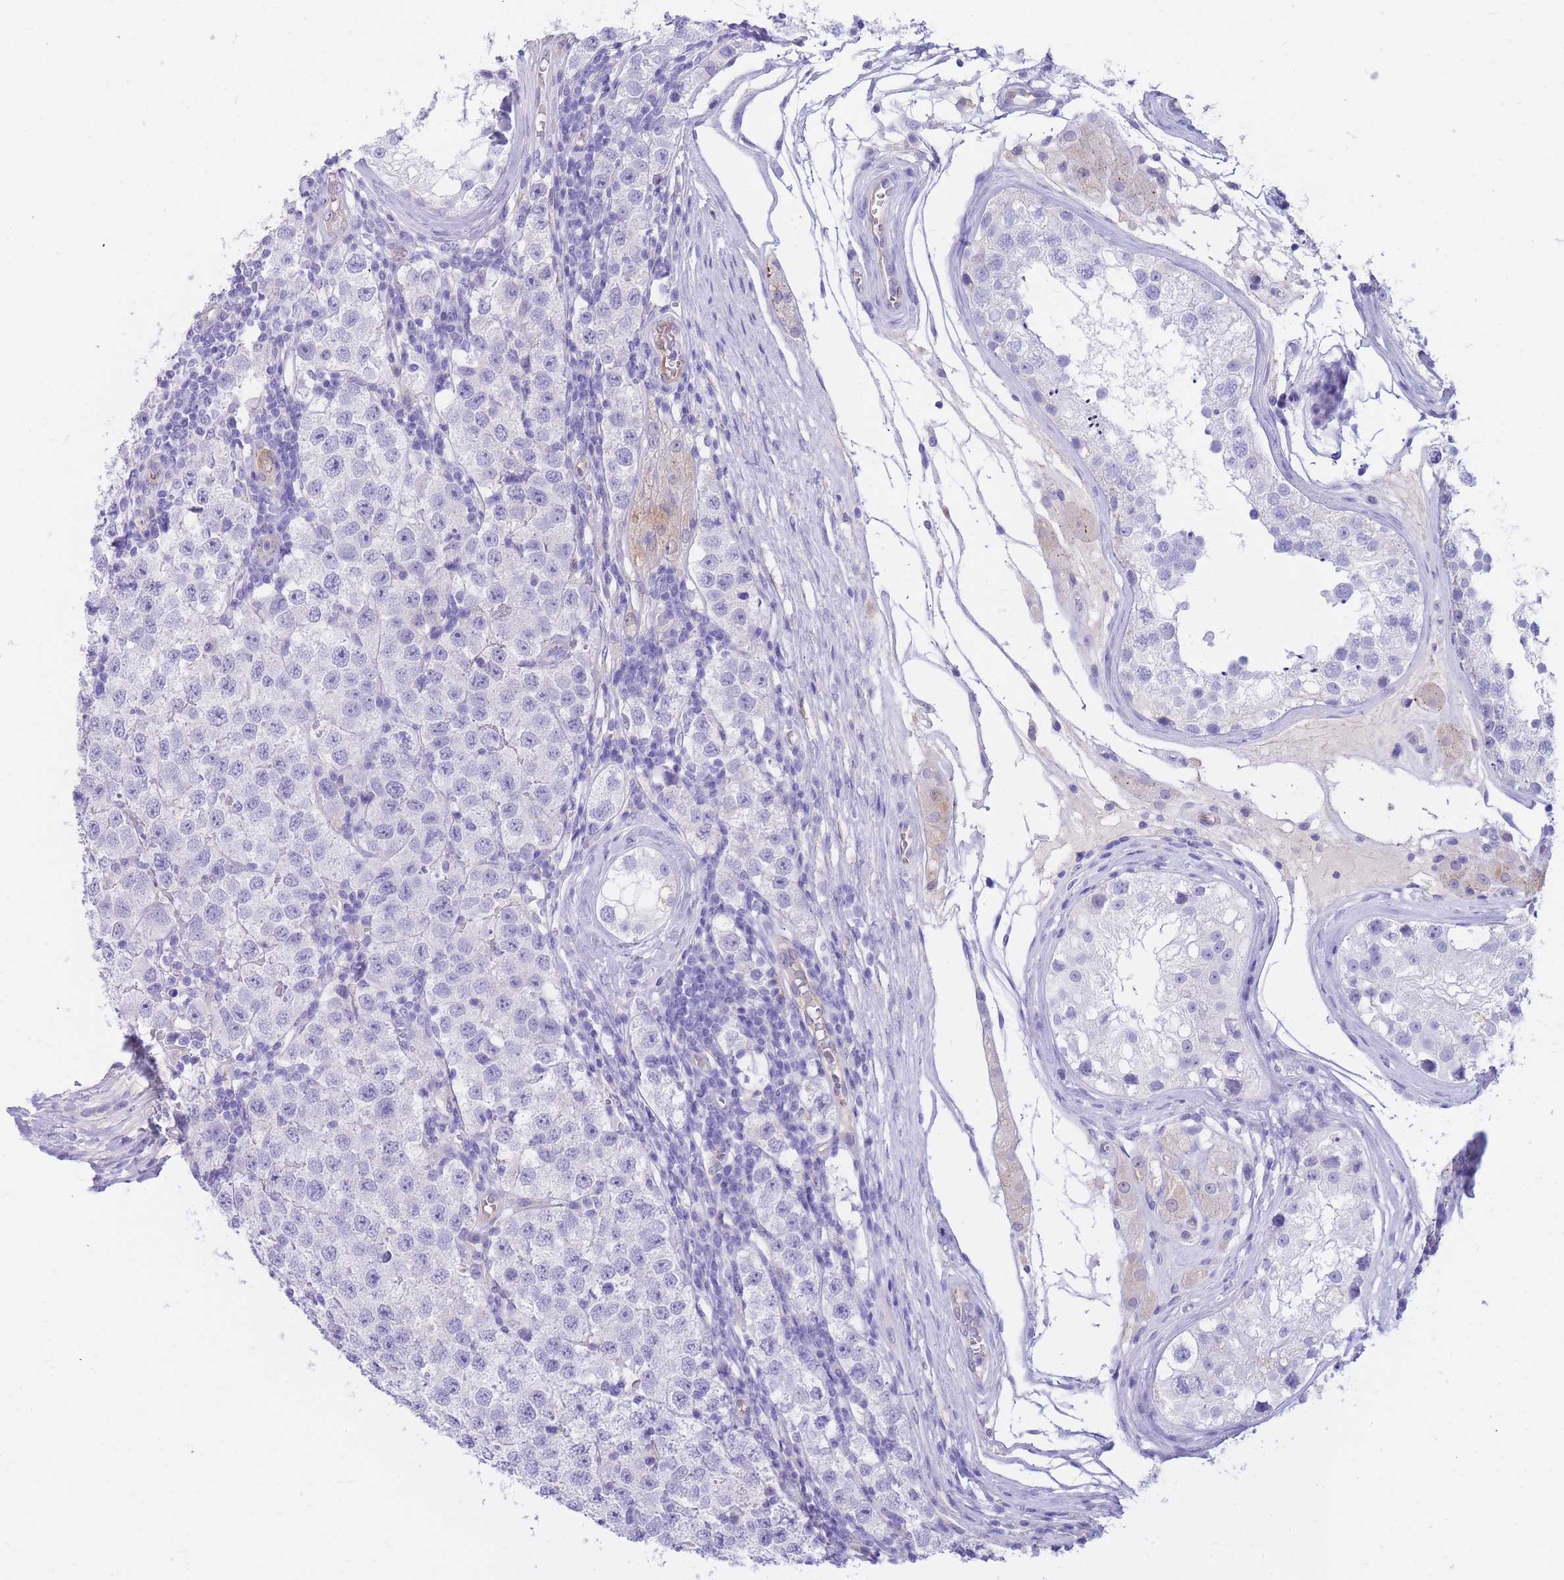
{"staining": {"intensity": "negative", "quantity": "none", "location": "none"}, "tissue": "testis cancer", "cell_type": "Tumor cells", "image_type": "cancer", "snomed": [{"axis": "morphology", "description": "Seminoma, NOS"}, {"axis": "topography", "description": "Testis"}], "caption": "Seminoma (testis) stained for a protein using IHC displays no expression tumor cells.", "gene": "SULT1A1", "patient": {"sex": "male", "age": 34}}